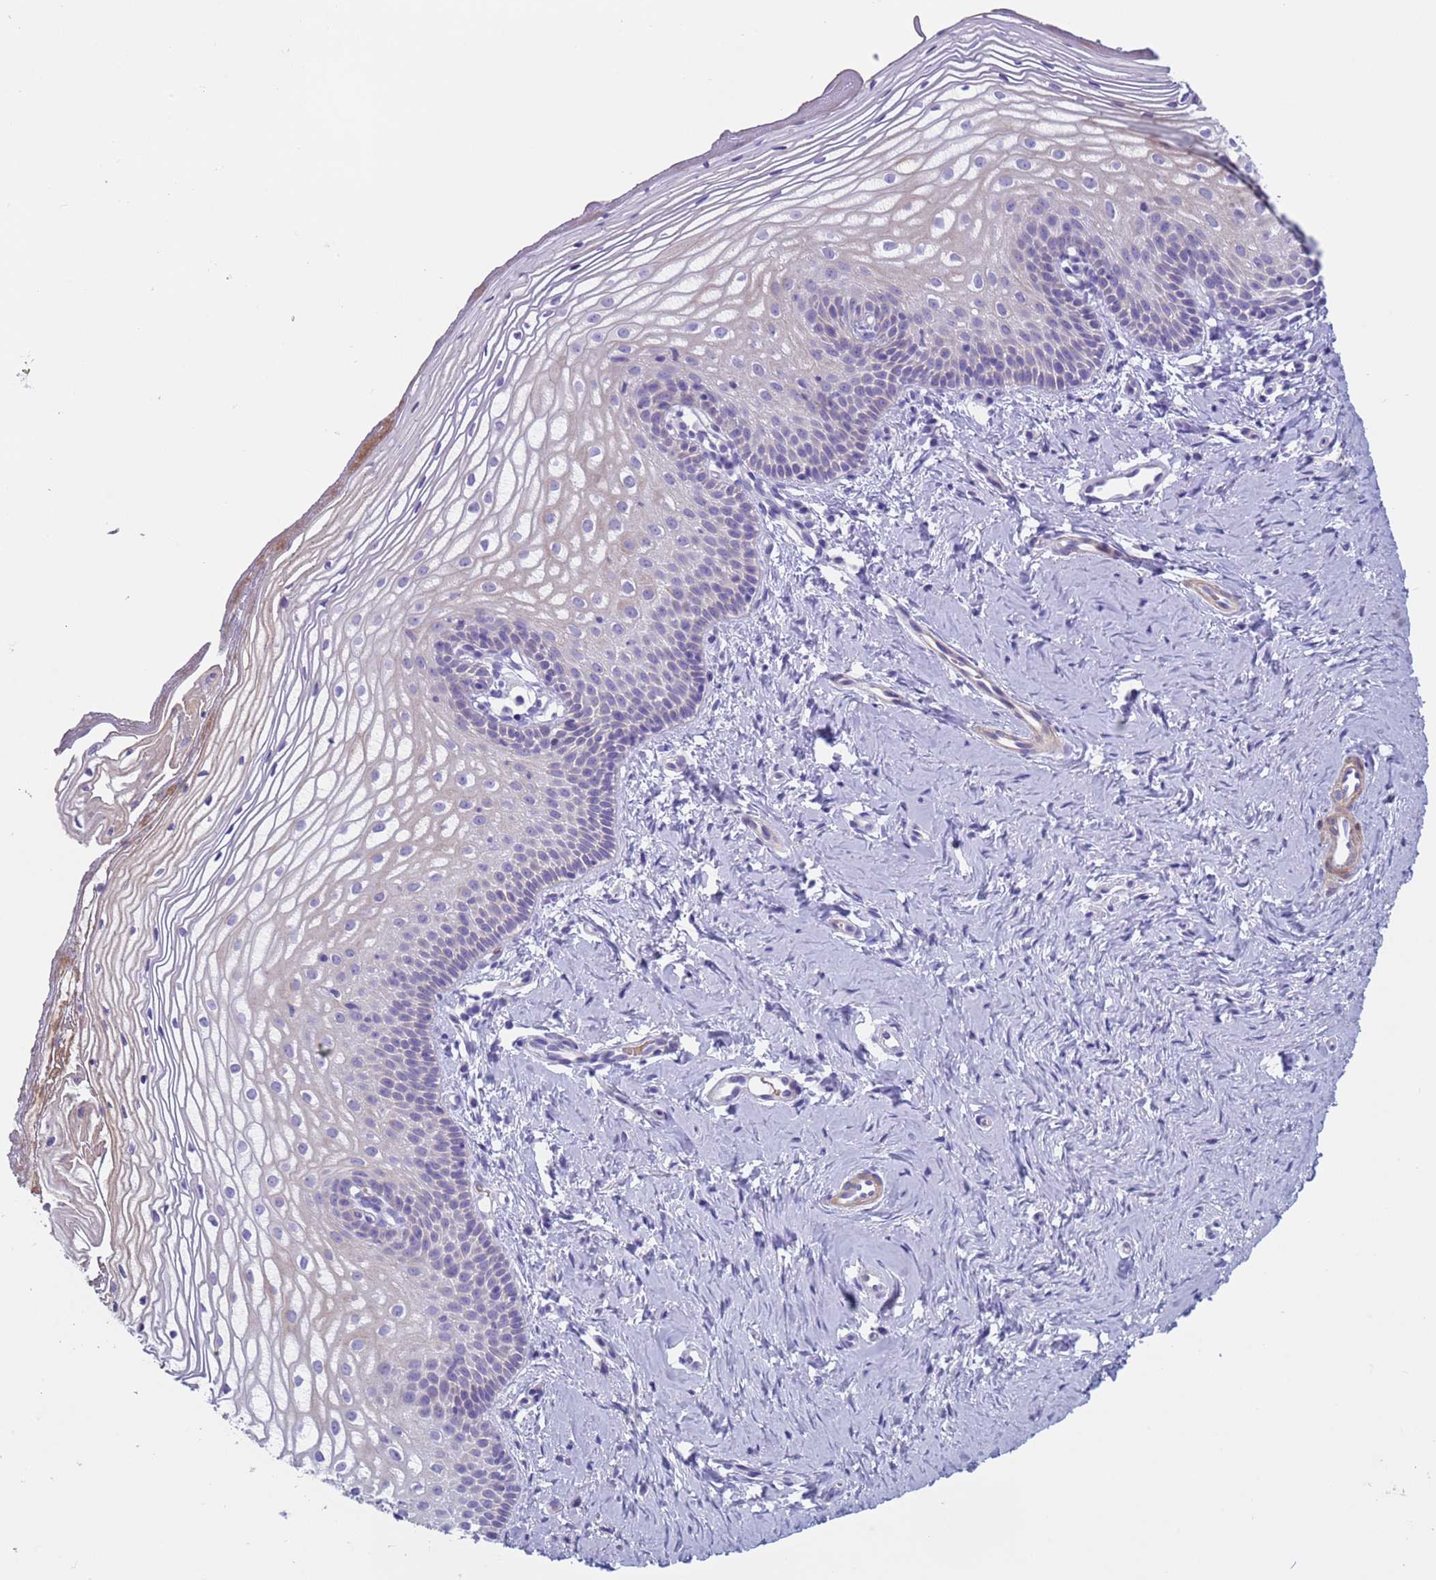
{"staining": {"intensity": "negative", "quantity": "none", "location": "none"}, "tissue": "vagina", "cell_type": "Squamous epithelial cells", "image_type": "normal", "snomed": [{"axis": "morphology", "description": "Normal tissue, NOS"}, {"axis": "topography", "description": "Vagina"}], "caption": "Squamous epithelial cells are negative for protein expression in unremarkable human vagina. The staining was performed using DAB to visualize the protein expression in brown, while the nuclei were stained in blue with hematoxylin (Magnification: 20x).", "gene": "KBTBD3", "patient": {"sex": "female", "age": 56}}